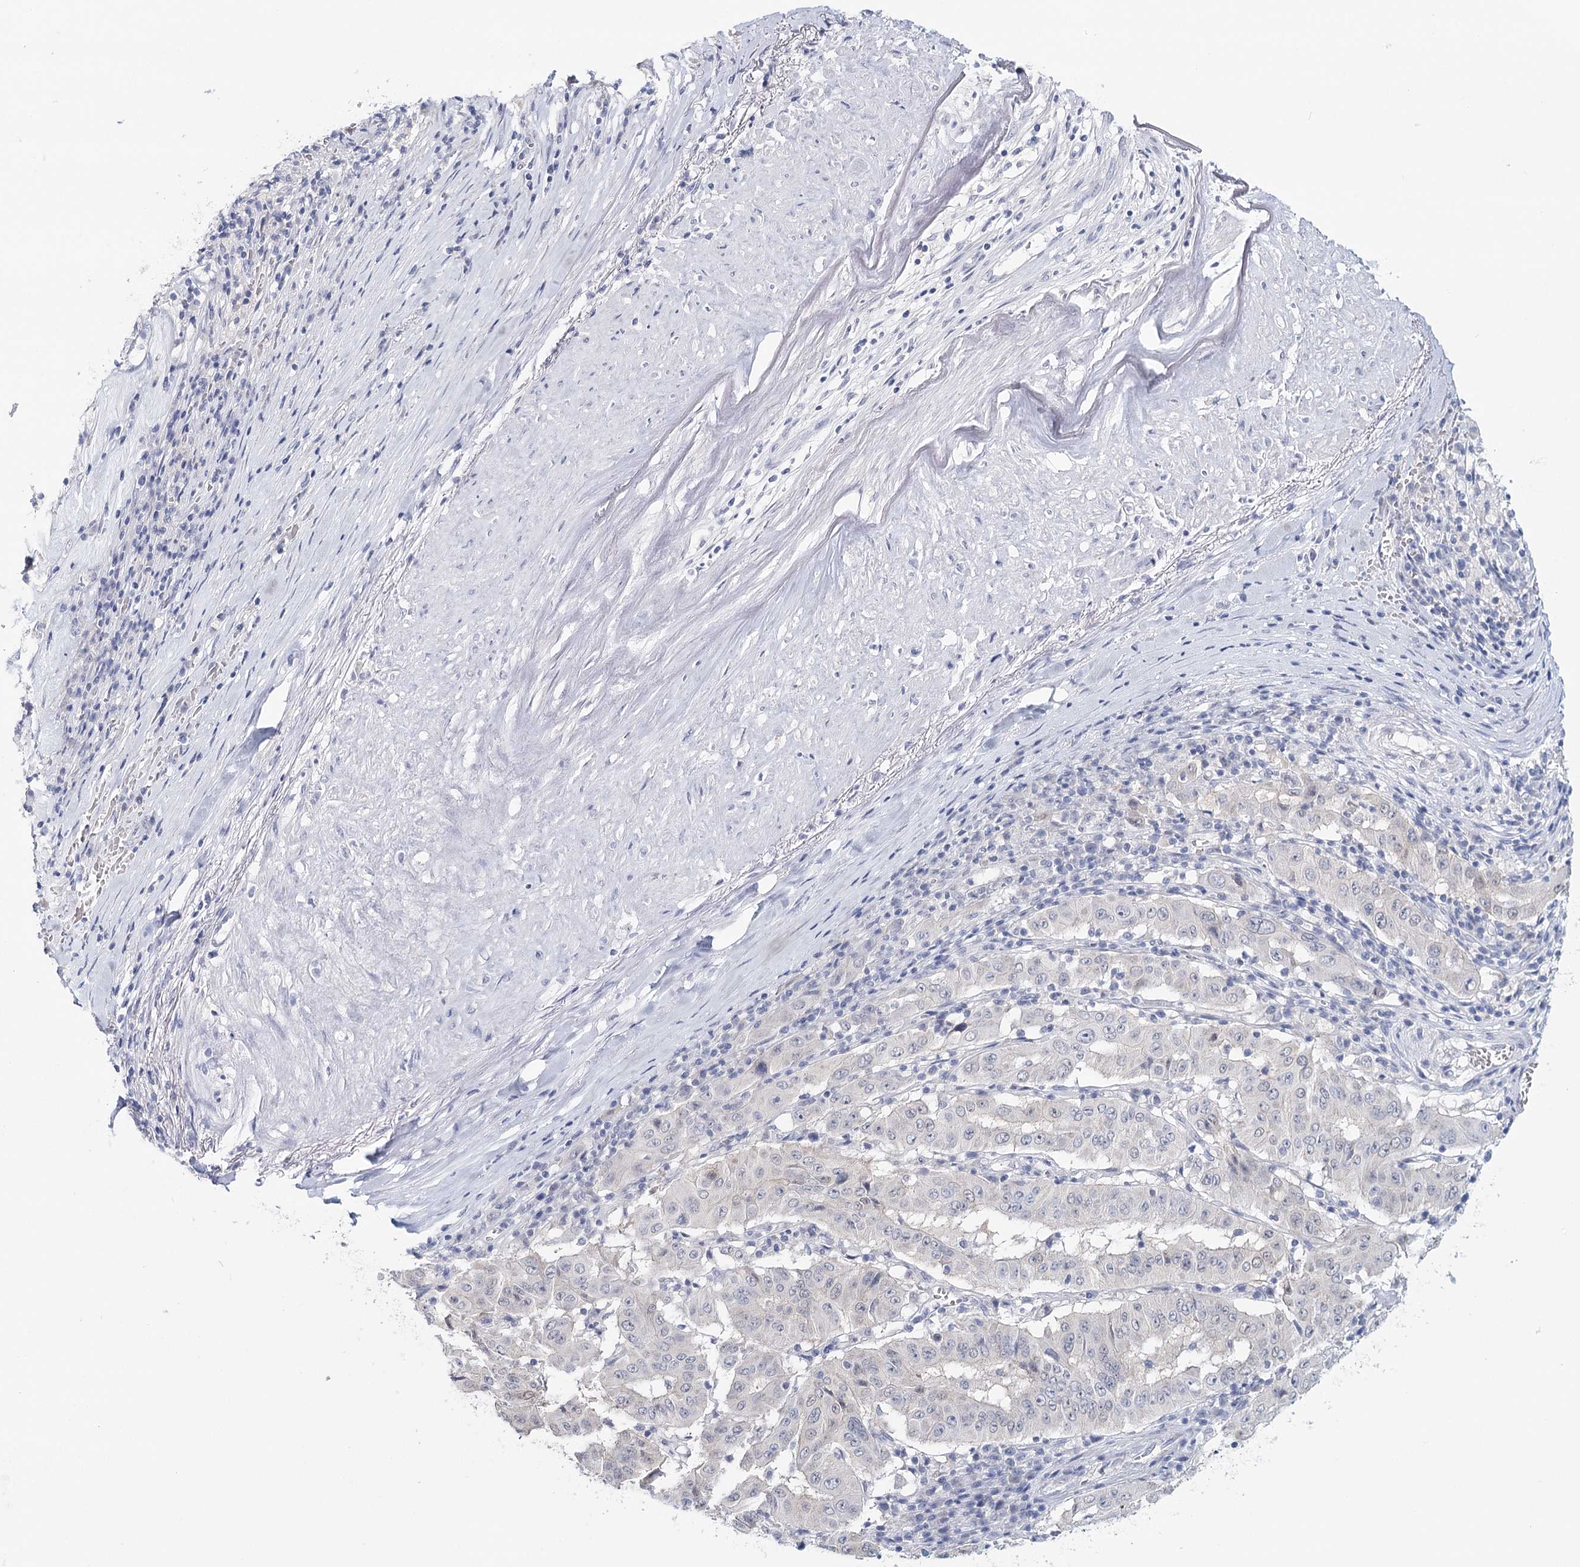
{"staining": {"intensity": "negative", "quantity": "none", "location": "none"}, "tissue": "pancreatic cancer", "cell_type": "Tumor cells", "image_type": "cancer", "snomed": [{"axis": "morphology", "description": "Adenocarcinoma, NOS"}, {"axis": "topography", "description": "Pancreas"}], "caption": "Tumor cells show no significant positivity in pancreatic cancer.", "gene": "HSPA4L", "patient": {"sex": "male", "age": 63}}